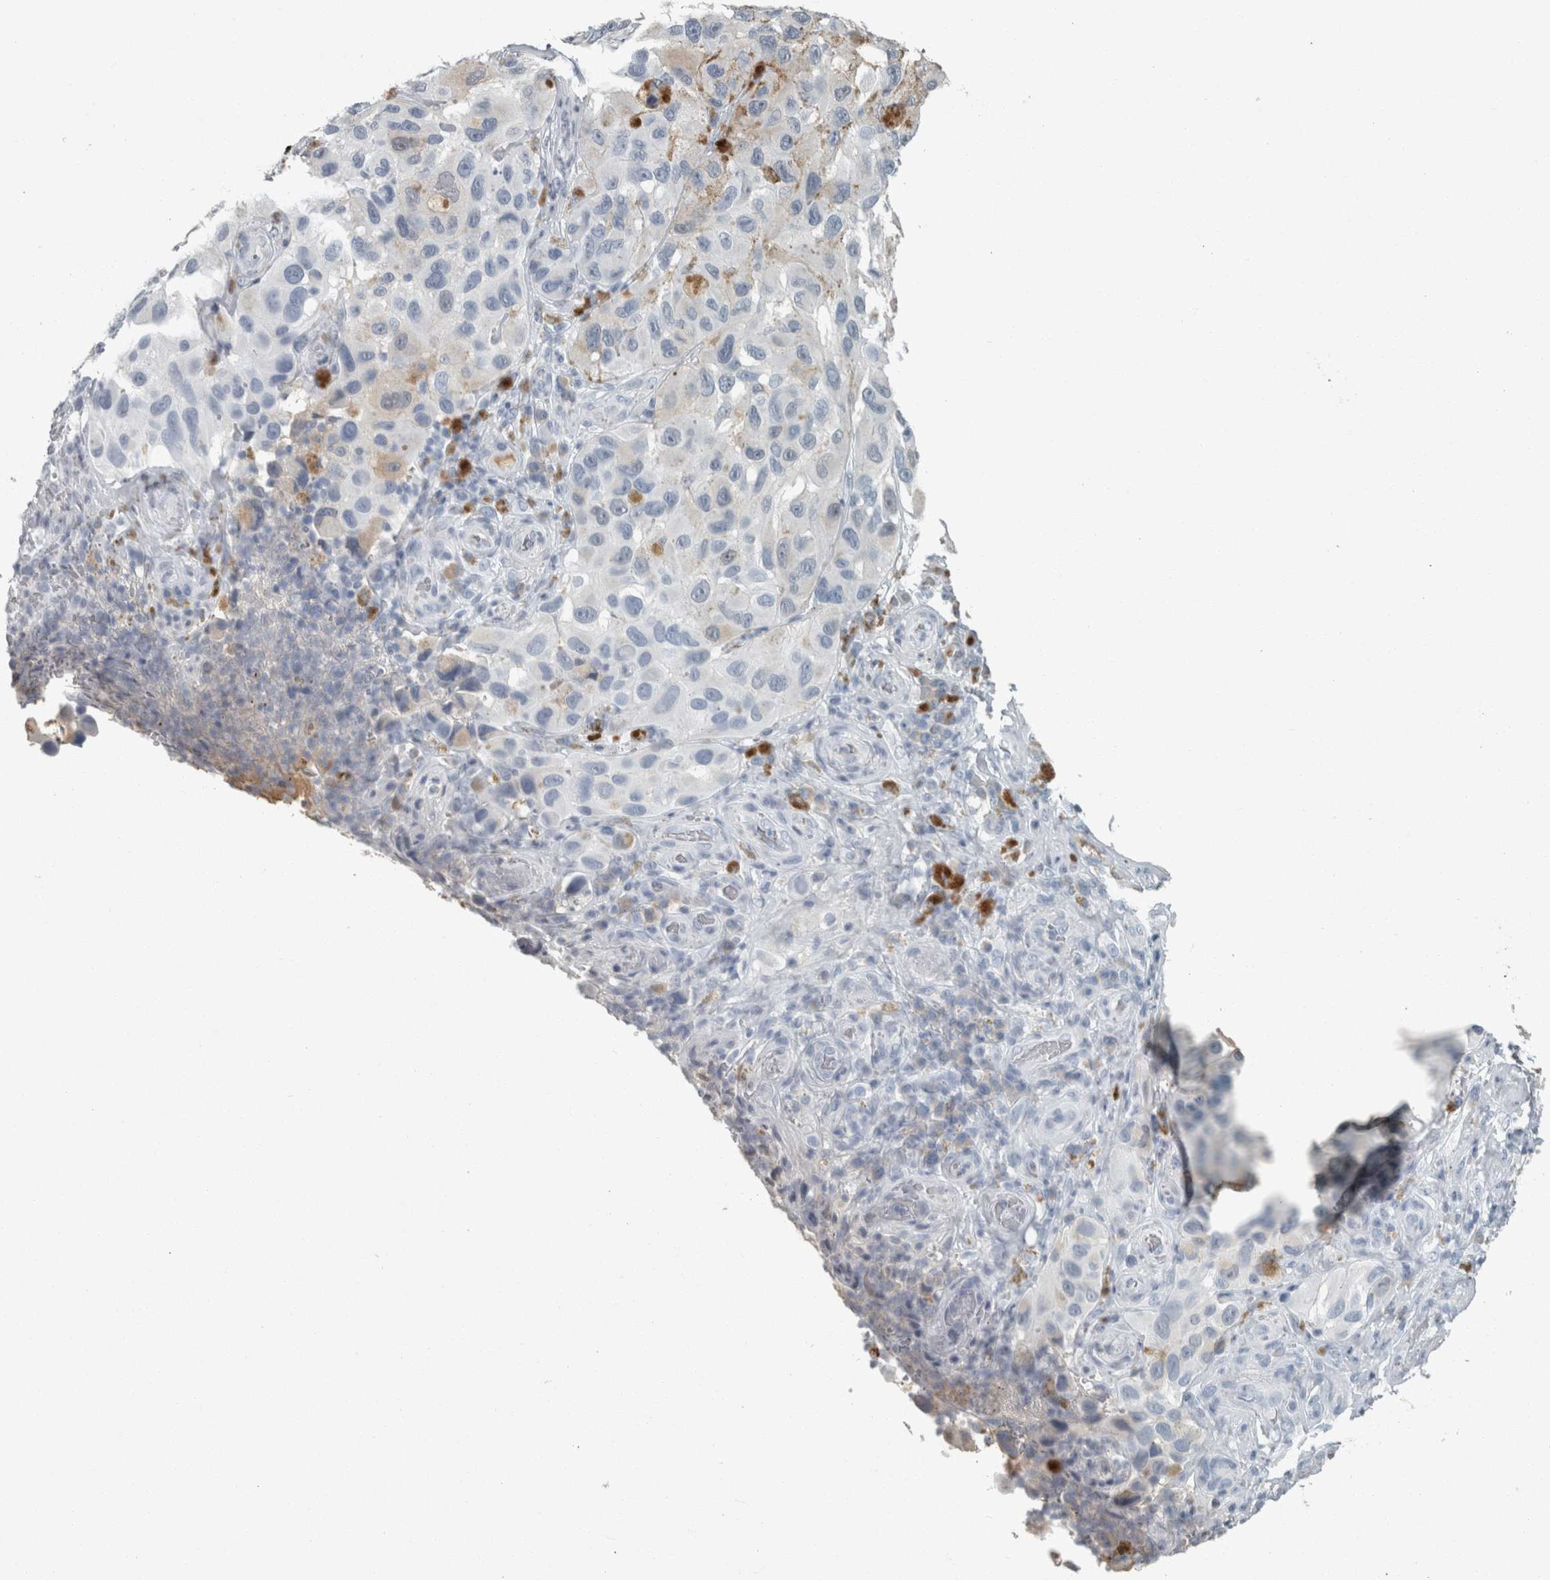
{"staining": {"intensity": "negative", "quantity": "none", "location": "none"}, "tissue": "melanoma", "cell_type": "Tumor cells", "image_type": "cancer", "snomed": [{"axis": "morphology", "description": "Malignant melanoma, NOS"}, {"axis": "topography", "description": "Skin"}], "caption": "An image of malignant melanoma stained for a protein shows no brown staining in tumor cells. (DAB (3,3'-diaminobenzidine) IHC with hematoxylin counter stain).", "gene": "CHL1", "patient": {"sex": "female", "age": 73}}